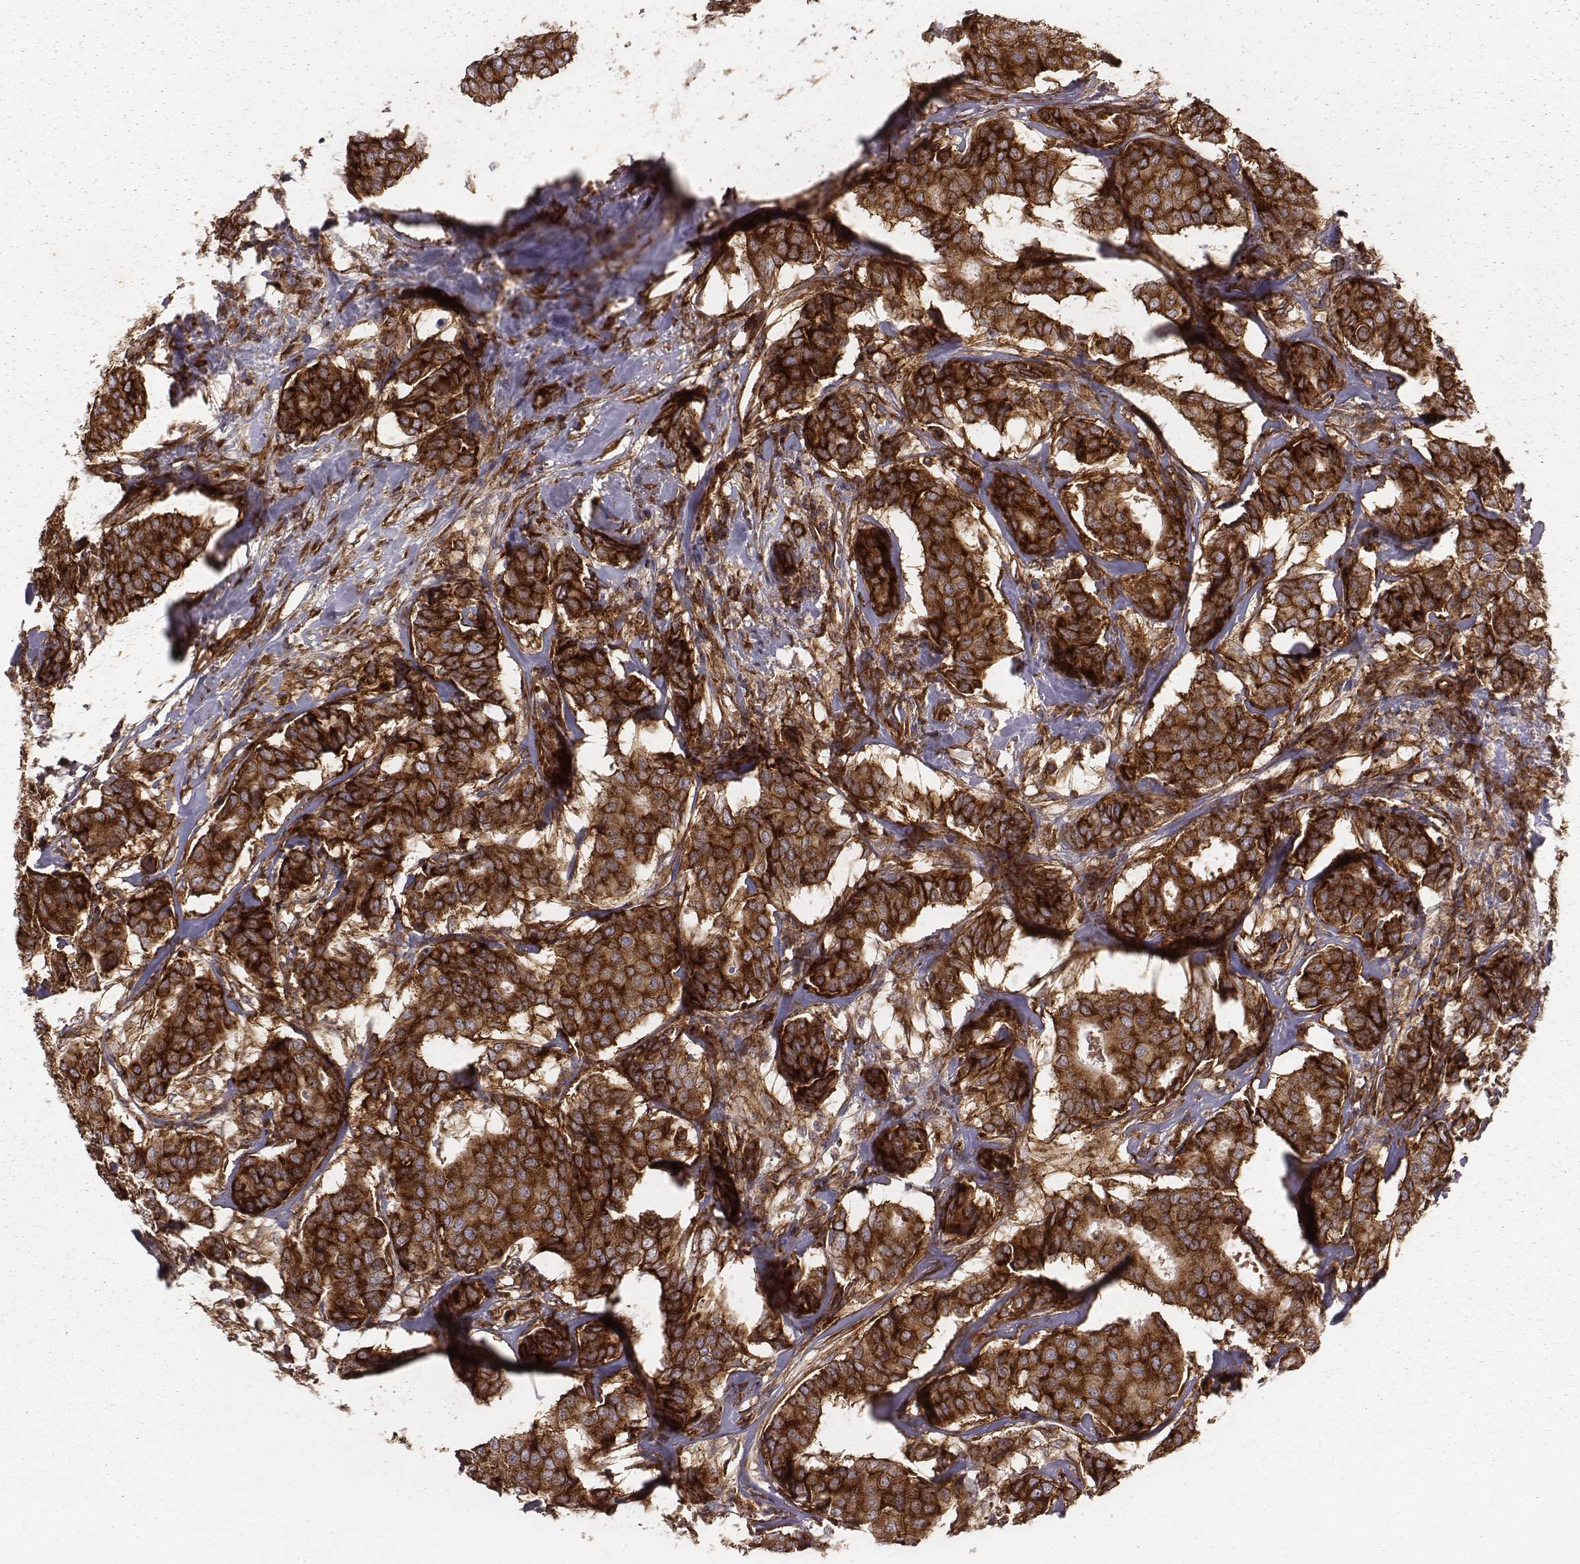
{"staining": {"intensity": "strong", "quantity": ">75%", "location": "cytoplasmic/membranous"}, "tissue": "breast cancer", "cell_type": "Tumor cells", "image_type": "cancer", "snomed": [{"axis": "morphology", "description": "Duct carcinoma"}, {"axis": "topography", "description": "Breast"}], "caption": "About >75% of tumor cells in breast cancer (intraductal carcinoma) reveal strong cytoplasmic/membranous protein staining as visualized by brown immunohistochemical staining.", "gene": "TXLNA", "patient": {"sex": "female", "age": 75}}